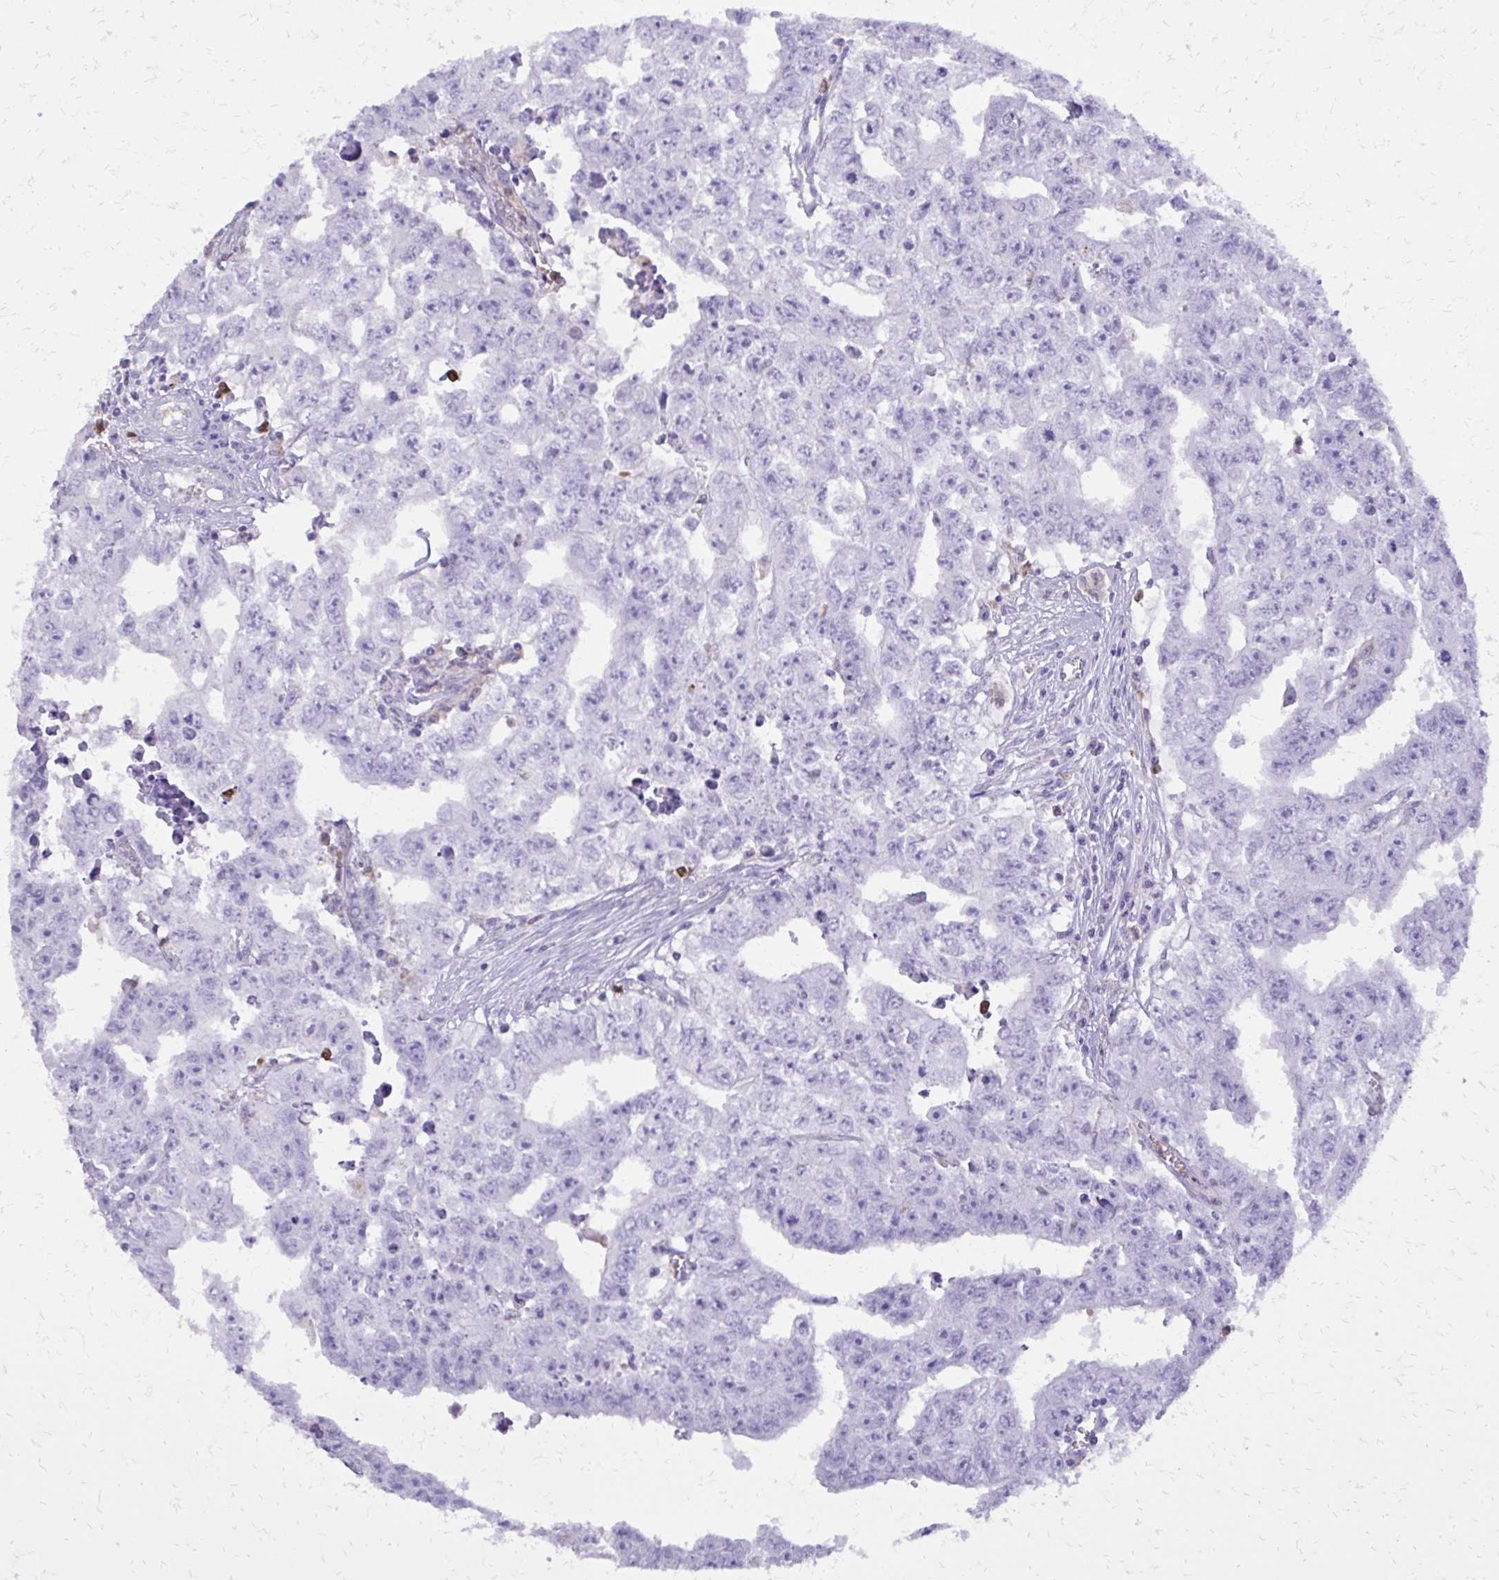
{"staining": {"intensity": "negative", "quantity": "none", "location": "none"}, "tissue": "testis cancer", "cell_type": "Tumor cells", "image_type": "cancer", "snomed": [{"axis": "morphology", "description": "Carcinoma, Embryonal, NOS"}, {"axis": "morphology", "description": "Teratoma, malignant, NOS"}, {"axis": "topography", "description": "Testis"}], "caption": "Human testis cancer (teratoma (malignant)) stained for a protein using IHC exhibits no positivity in tumor cells.", "gene": "CAT", "patient": {"sex": "male", "age": 24}}